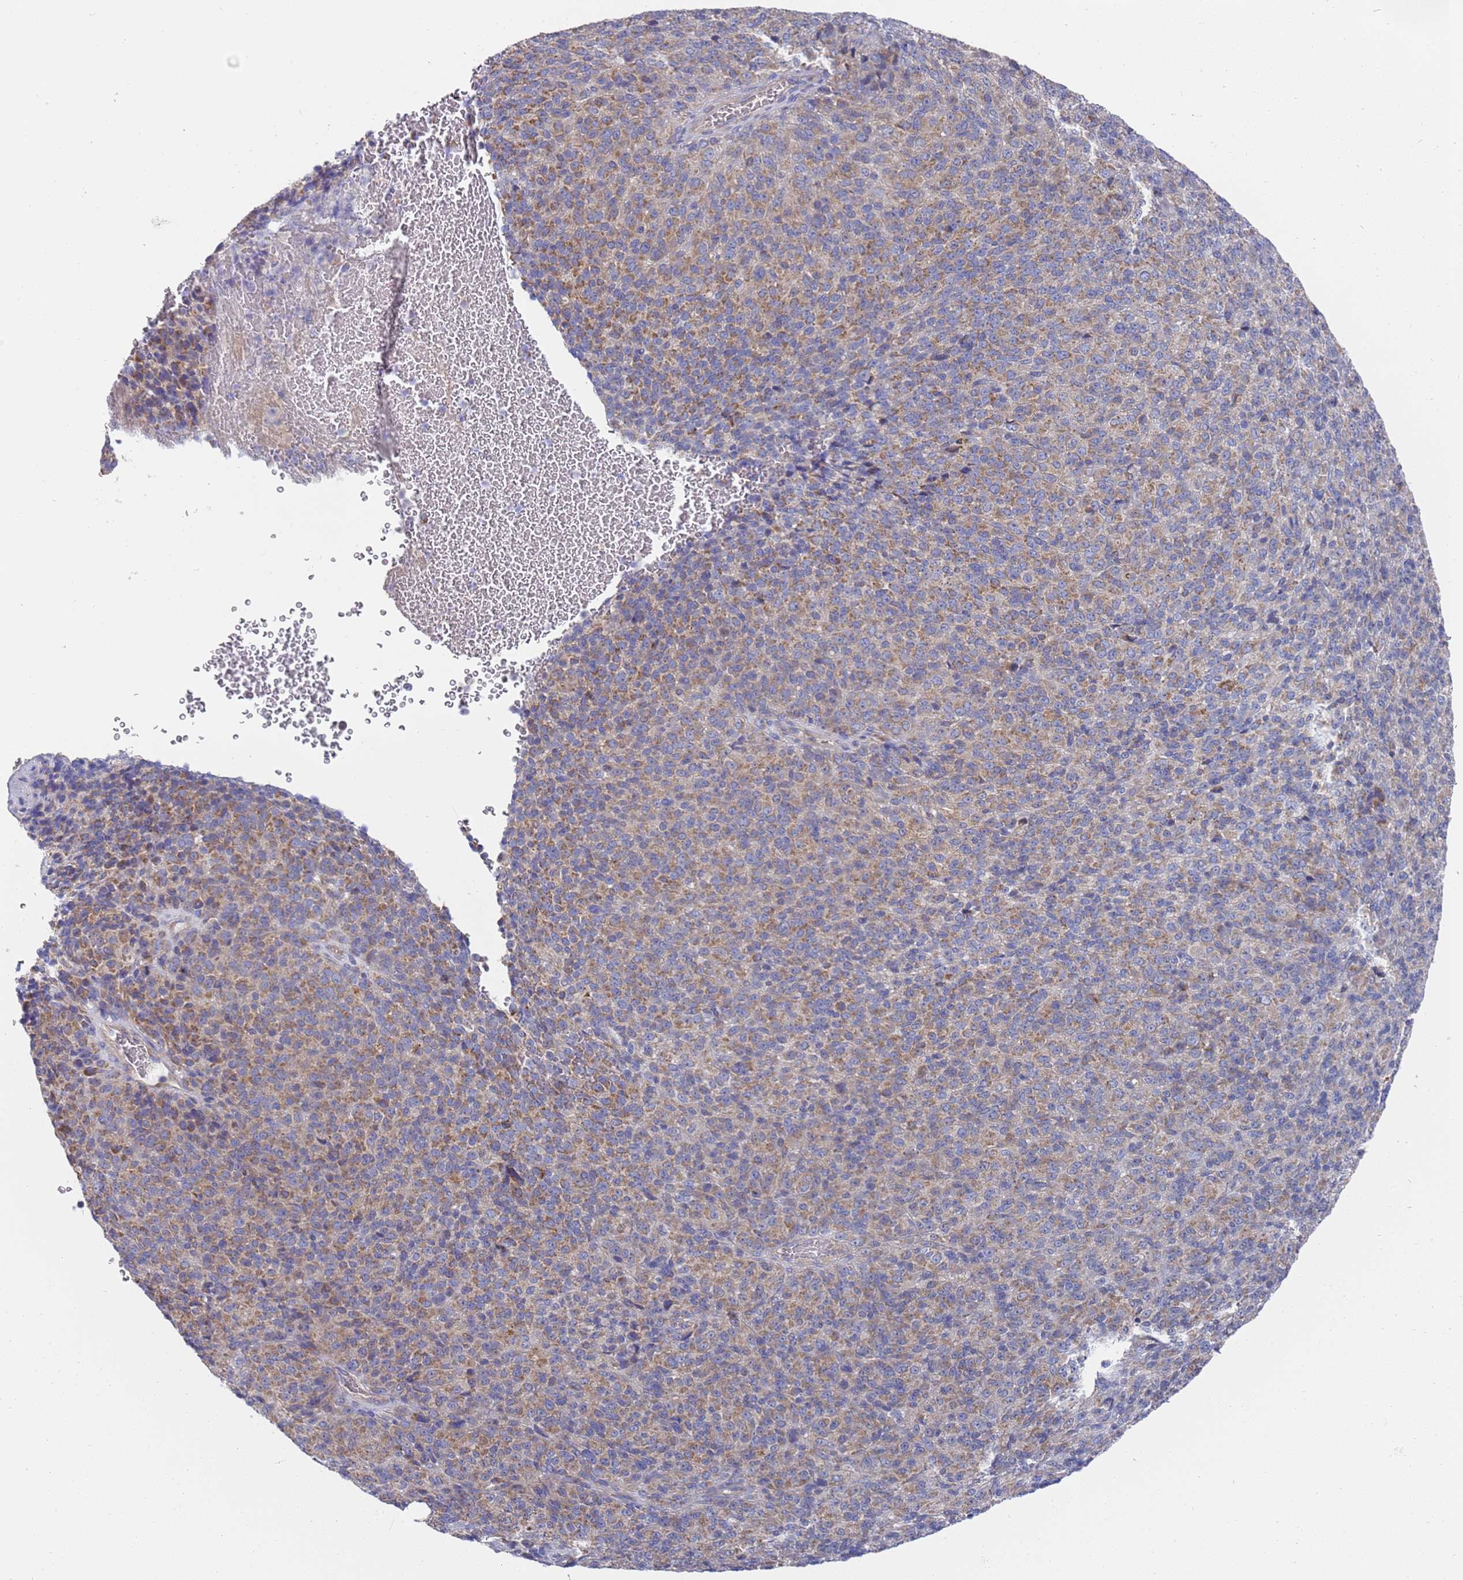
{"staining": {"intensity": "moderate", "quantity": ">75%", "location": "cytoplasmic/membranous"}, "tissue": "melanoma", "cell_type": "Tumor cells", "image_type": "cancer", "snomed": [{"axis": "morphology", "description": "Malignant melanoma, Metastatic site"}, {"axis": "topography", "description": "Brain"}], "caption": "This is an image of IHC staining of melanoma, which shows moderate expression in the cytoplasmic/membranous of tumor cells.", "gene": "SCAPER", "patient": {"sex": "female", "age": 56}}